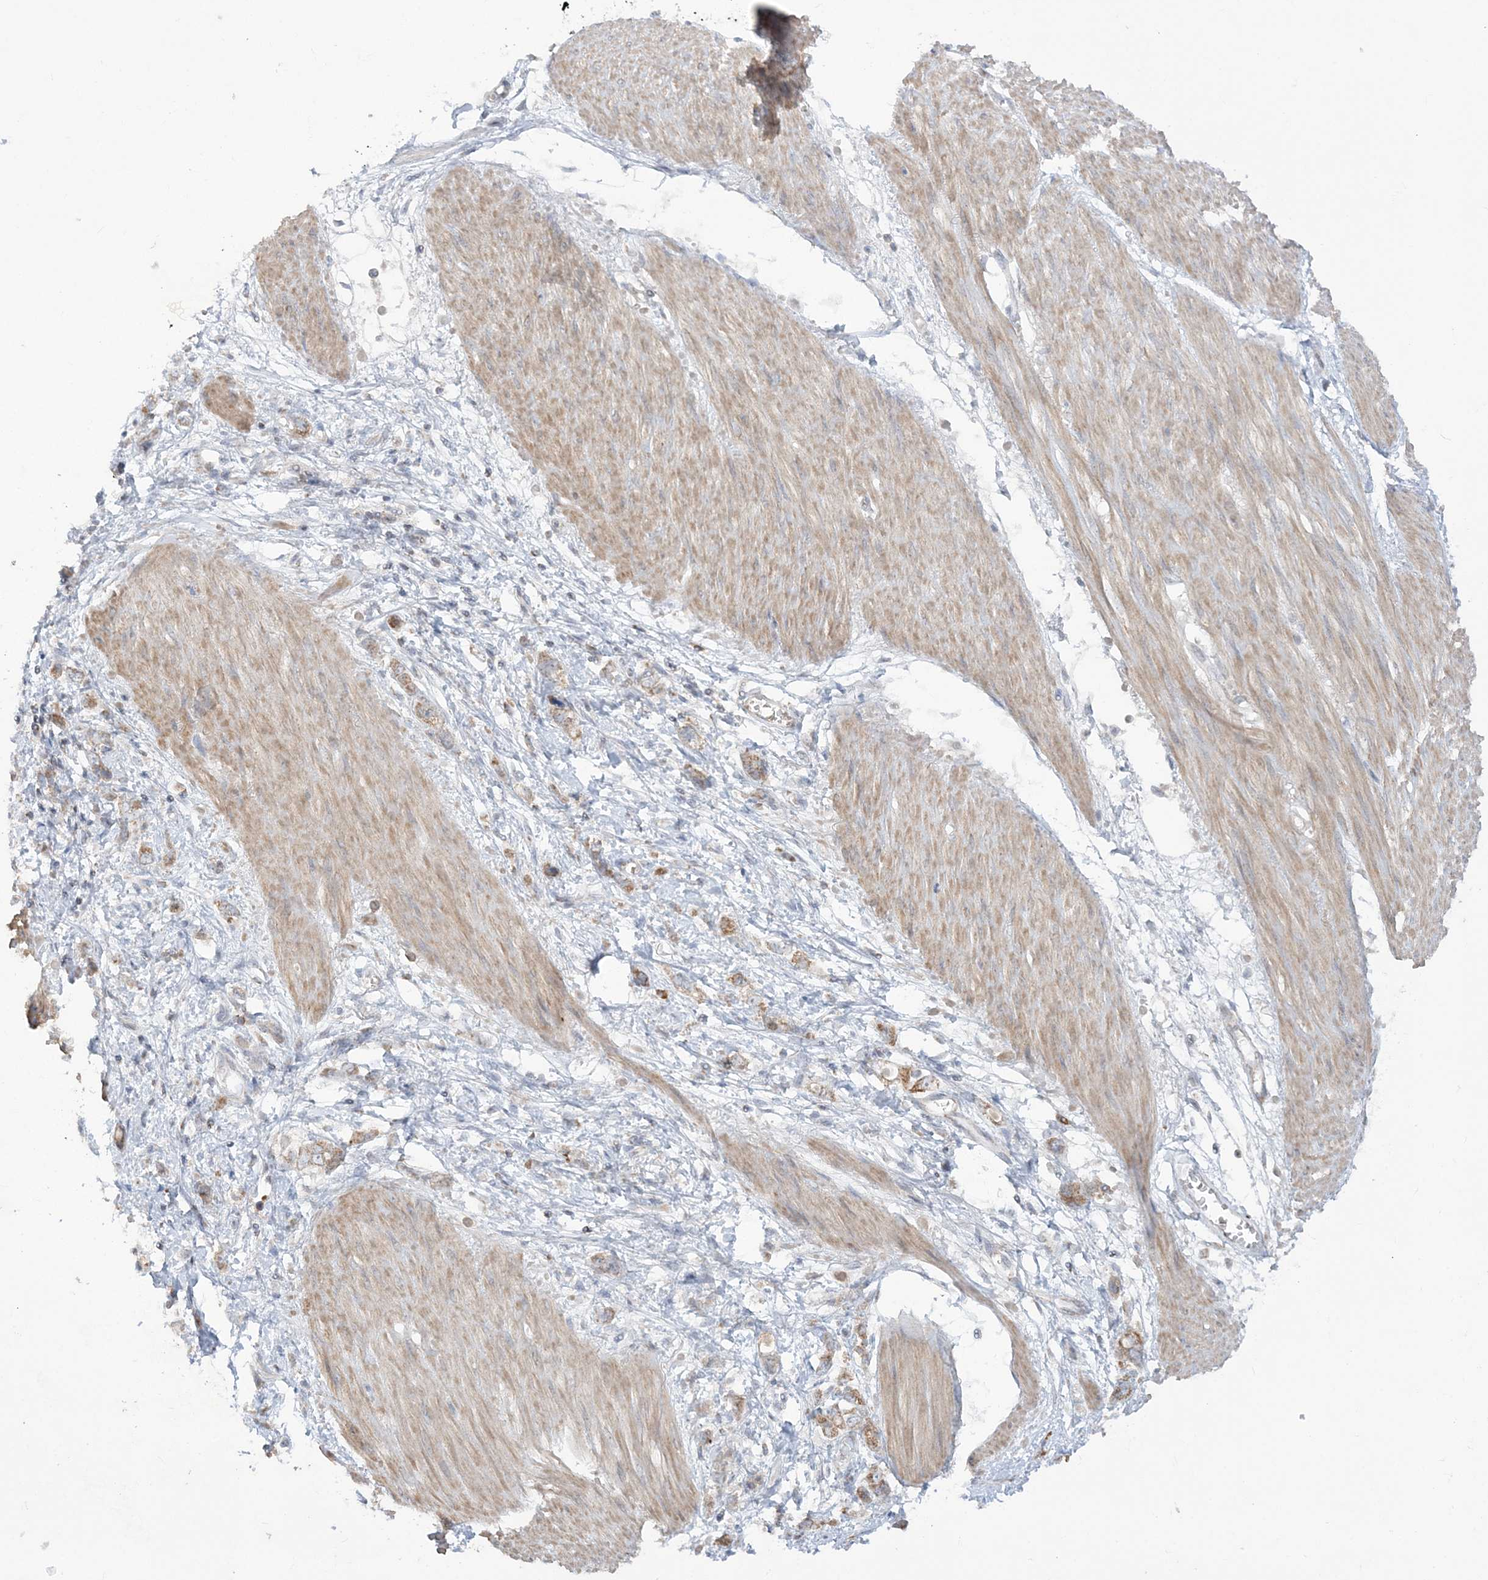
{"staining": {"intensity": "moderate", "quantity": ">75%", "location": "cytoplasmic/membranous"}, "tissue": "stomach cancer", "cell_type": "Tumor cells", "image_type": "cancer", "snomed": [{"axis": "morphology", "description": "Adenocarcinoma, NOS"}, {"axis": "topography", "description": "Stomach"}], "caption": "This is an image of immunohistochemistry (IHC) staining of adenocarcinoma (stomach), which shows moderate expression in the cytoplasmic/membranous of tumor cells.", "gene": "SCLT1", "patient": {"sex": "female", "age": 76}}